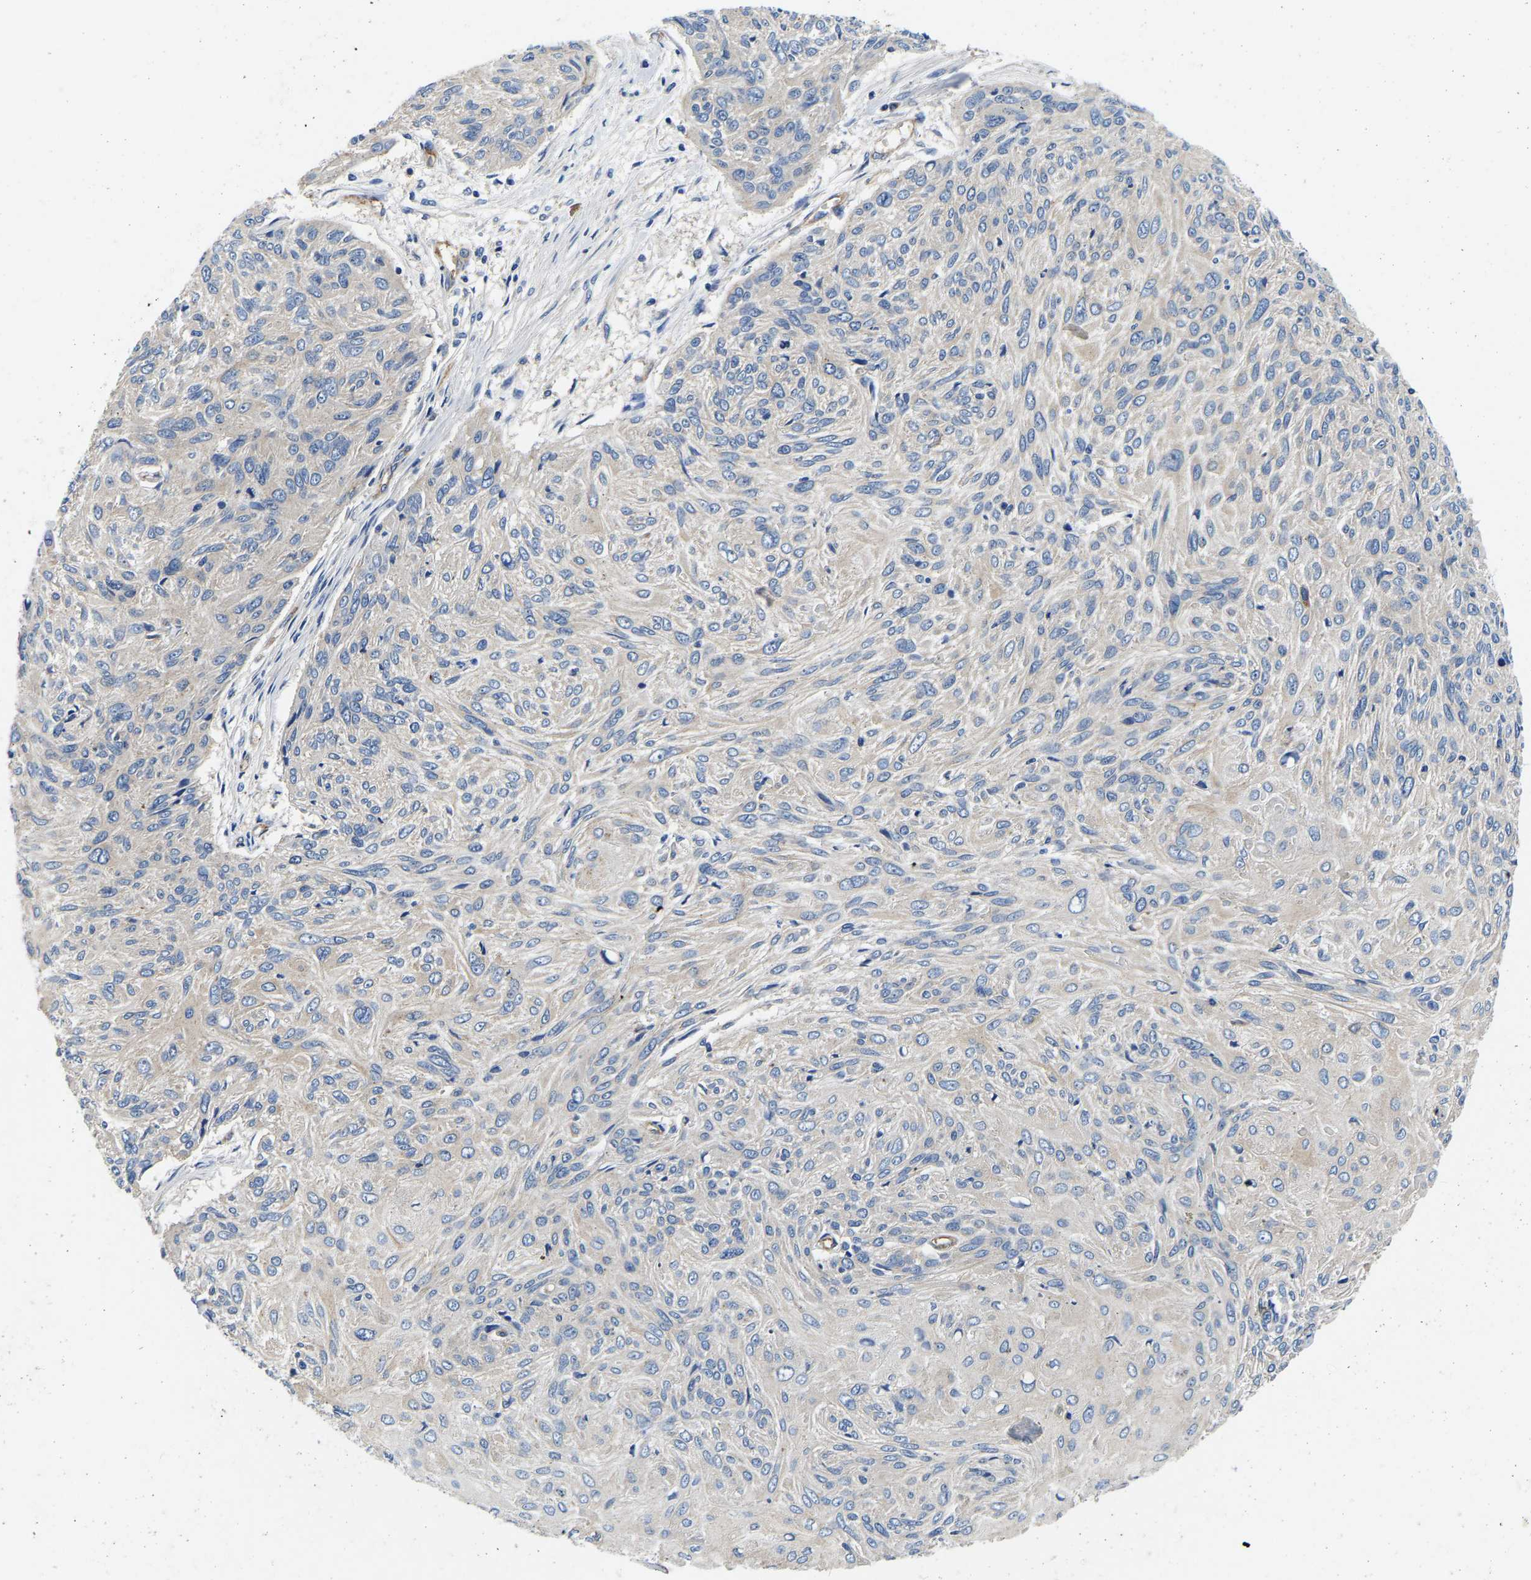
{"staining": {"intensity": "weak", "quantity": "<25%", "location": "cytoplasmic/membranous"}, "tissue": "cervical cancer", "cell_type": "Tumor cells", "image_type": "cancer", "snomed": [{"axis": "morphology", "description": "Squamous cell carcinoma, NOS"}, {"axis": "topography", "description": "Cervix"}], "caption": "An immunohistochemistry photomicrograph of cervical squamous cell carcinoma is shown. There is no staining in tumor cells of cervical squamous cell carcinoma. (Immunohistochemistry (ihc), brightfield microscopy, high magnification).", "gene": "SH3GLB1", "patient": {"sex": "female", "age": 51}}